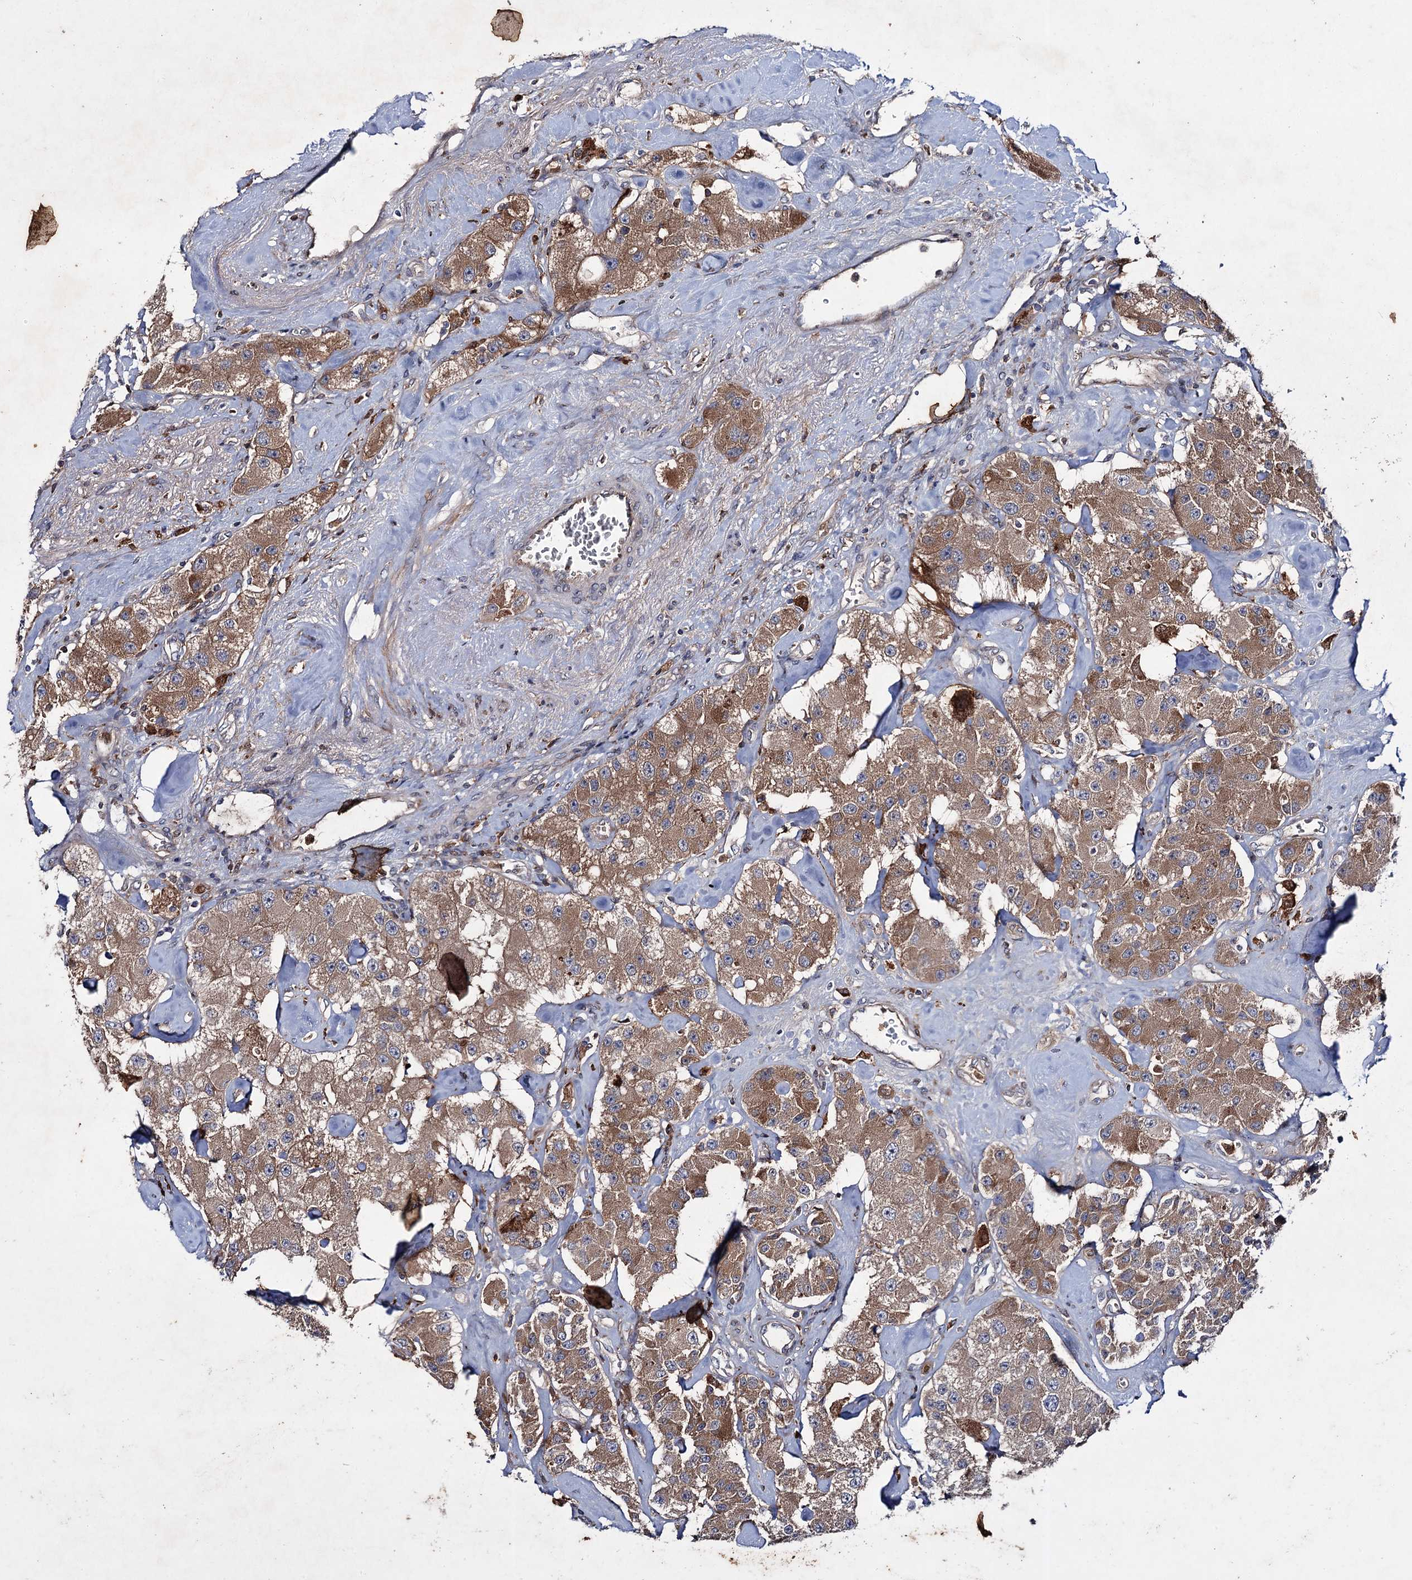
{"staining": {"intensity": "moderate", "quantity": ">75%", "location": "cytoplasmic/membranous"}, "tissue": "carcinoid", "cell_type": "Tumor cells", "image_type": "cancer", "snomed": [{"axis": "morphology", "description": "Carcinoid, malignant, NOS"}, {"axis": "topography", "description": "Pancreas"}], "caption": "Immunohistochemical staining of human carcinoid shows medium levels of moderate cytoplasmic/membranous staining in approximately >75% of tumor cells. (DAB (3,3'-diaminobenzidine) IHC with brightfield microscopy, high magnification).", "gene": "PTPN3", "patient": {"sex": "male", "age": 41}}